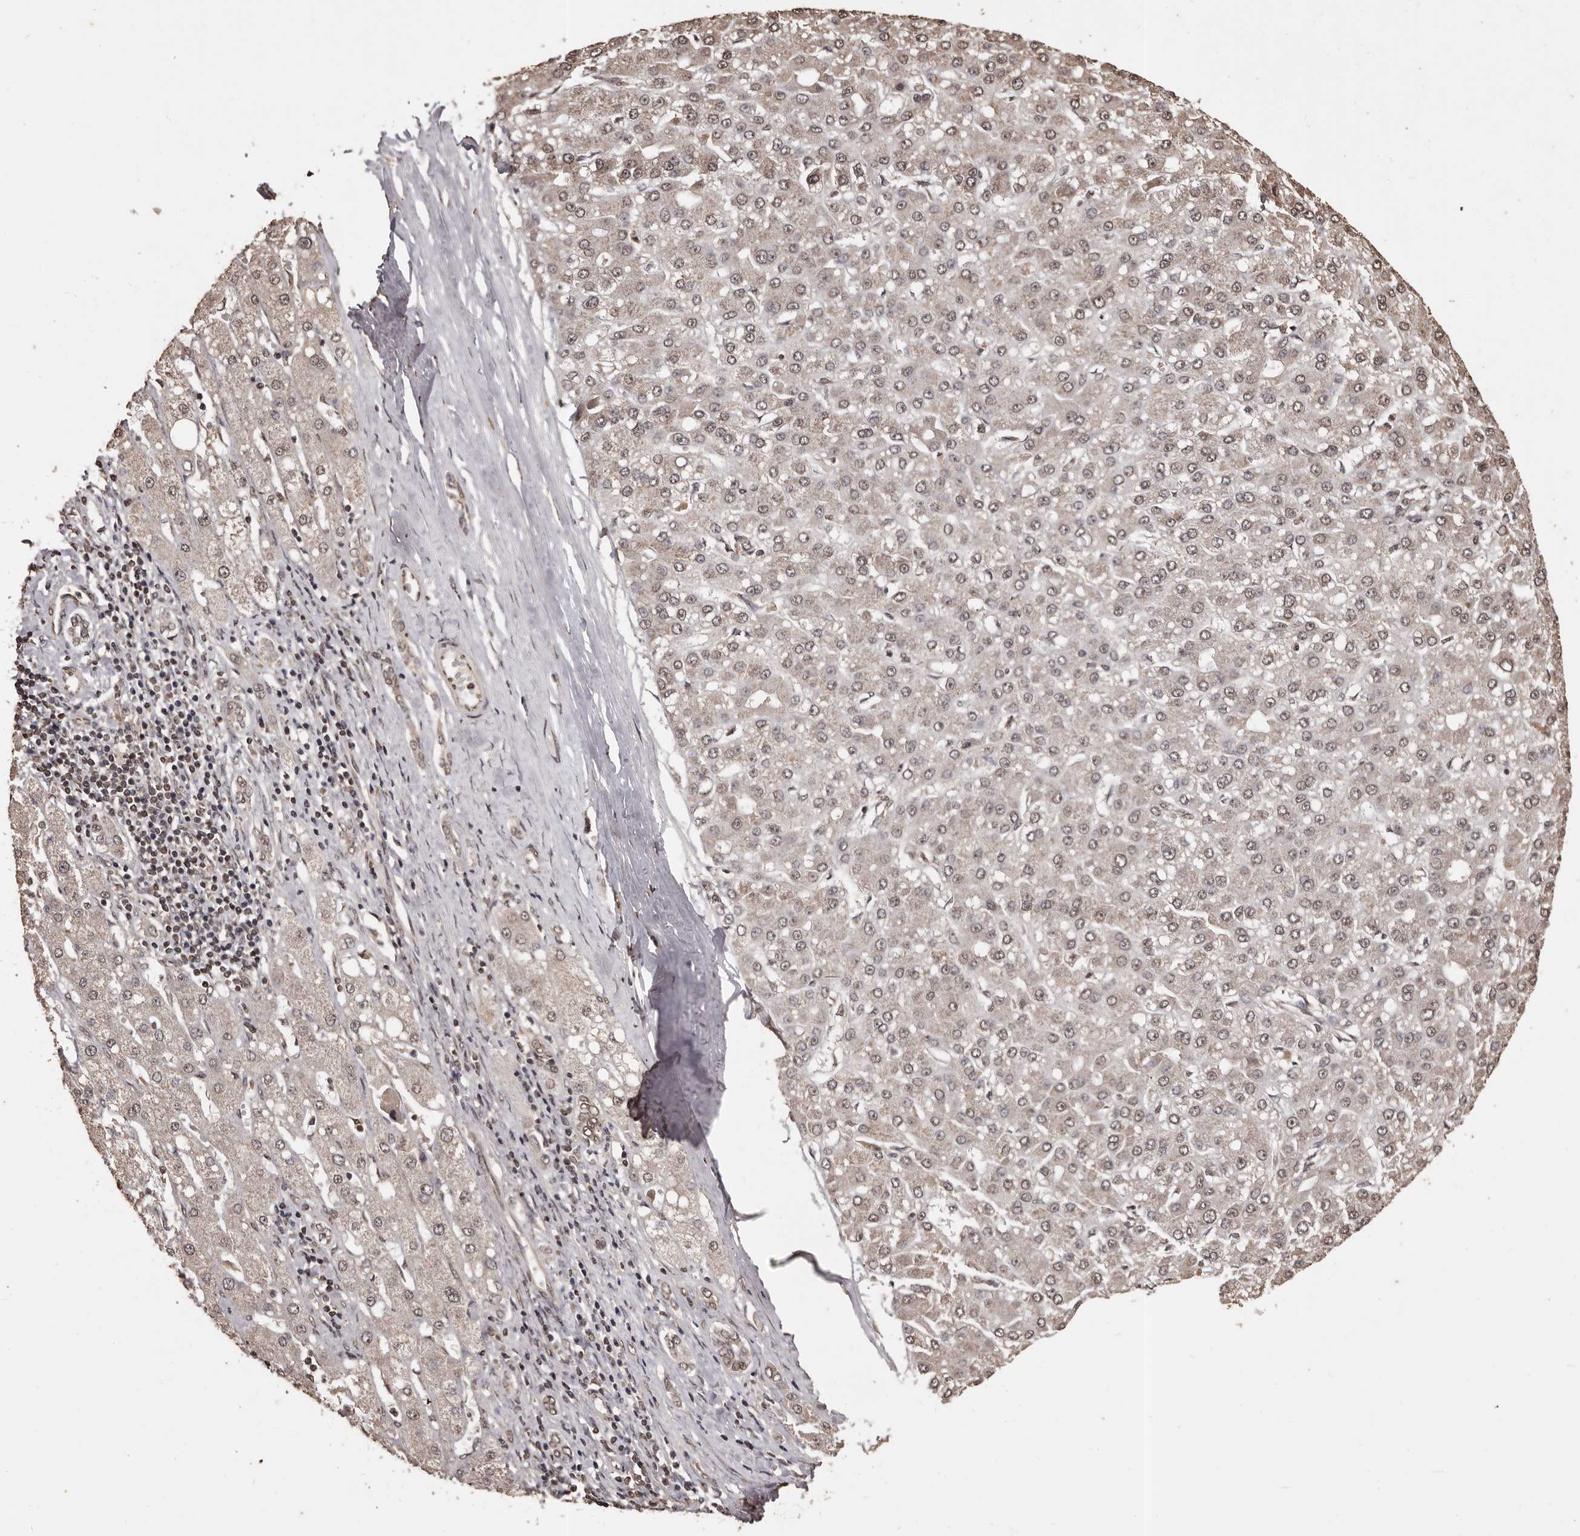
{"staining": {"intensity": "weak", "quantity": ">75%", "location": "nuclear"}, "tissue": "liver cancer", "cell_type": "Tumor cells", "image_type": "cancer", "snomed": [{"axis": "morphology", "description": "Carcinoma, Hepatocellular, NOS"}, {"axis": "topography", "description": "Liver"}], "caption": "Human liver cancer stained for a protein (brown) displays weak nuclear positive expression in approximately >75% of tumor cells.", "gene": "NAV1", "patient": {"sex": "male", "age": 67}}